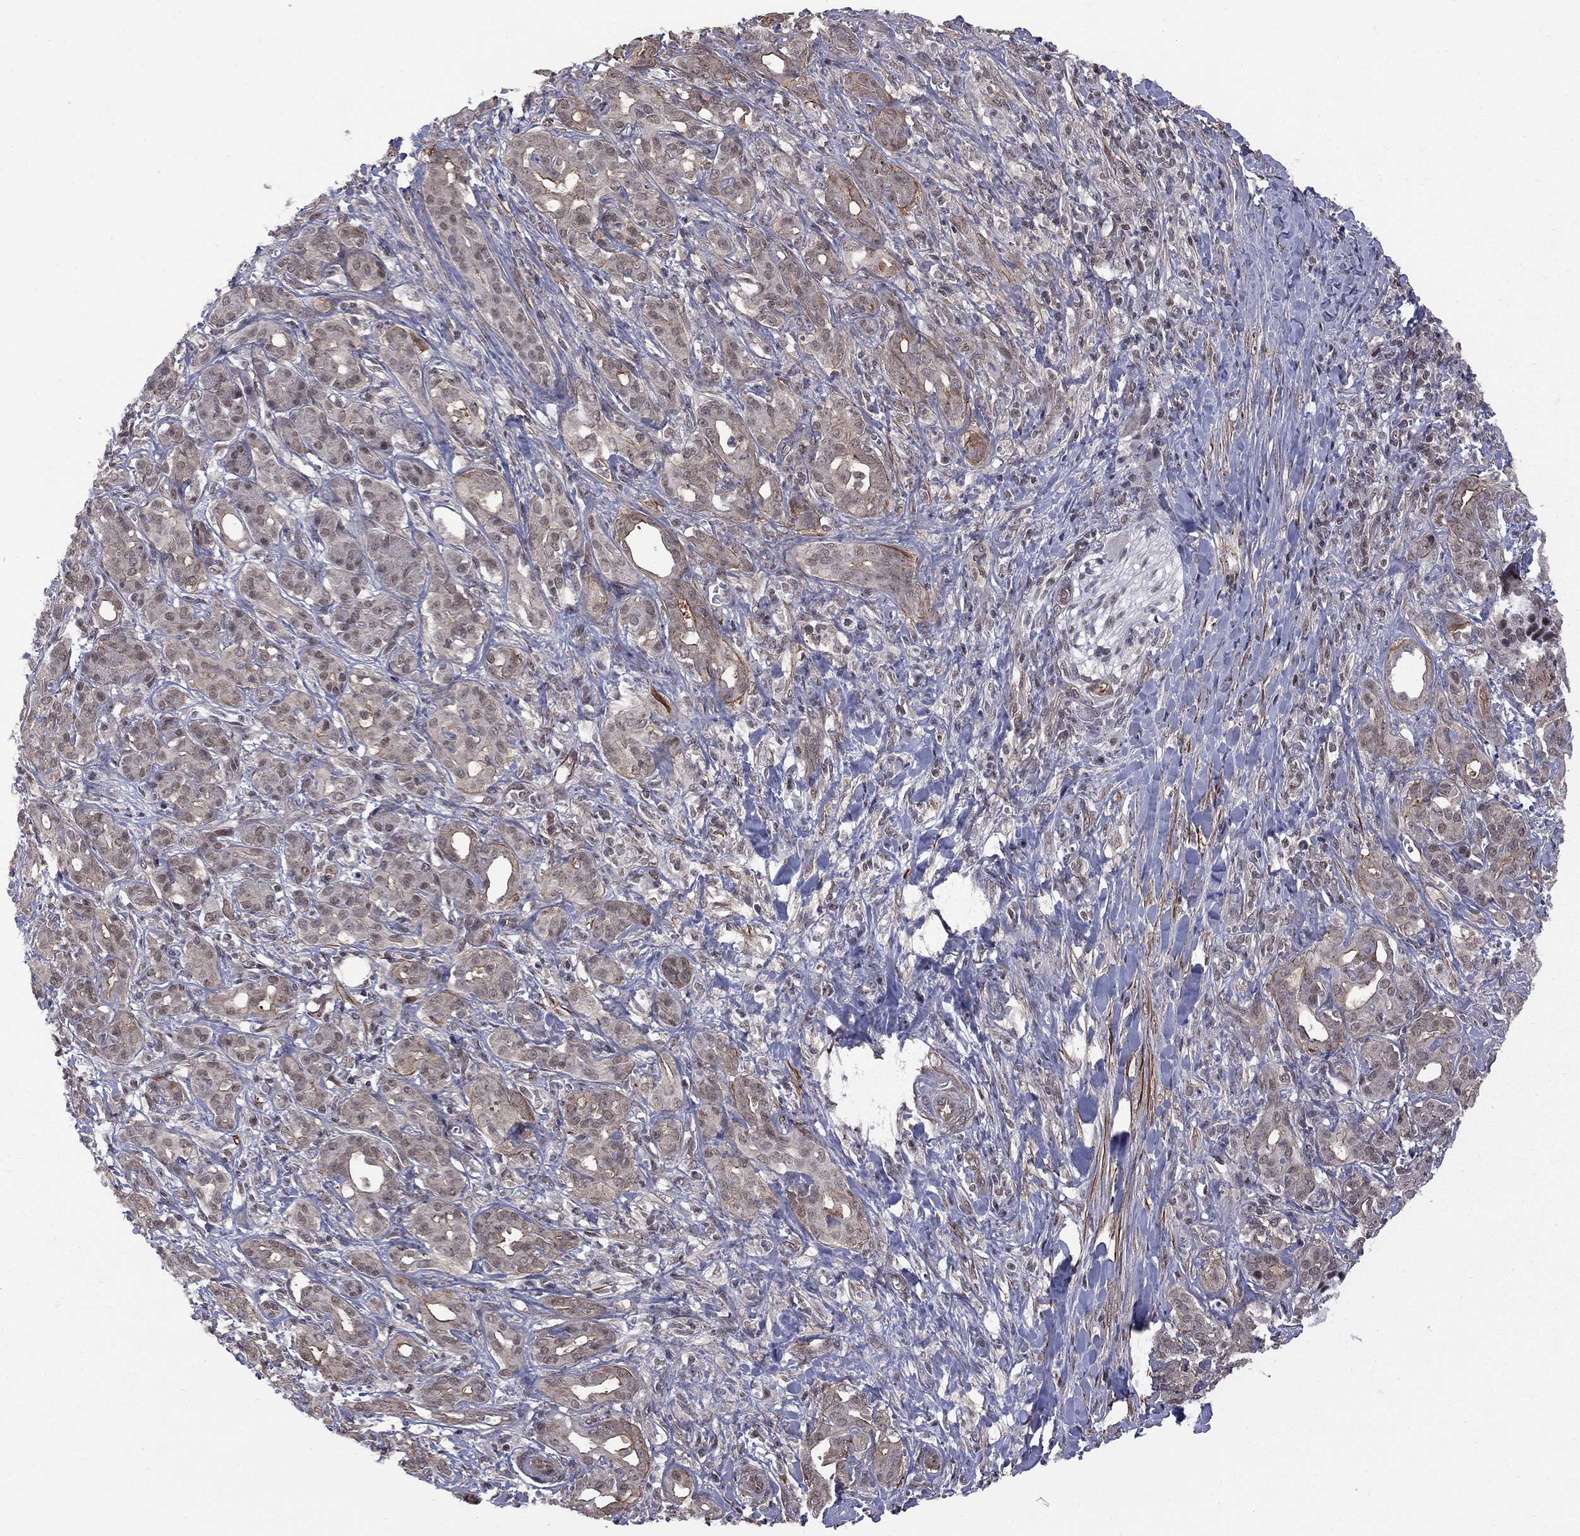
{"staining": {"intensity": "weak", "quantity": "25%-75%", "location": "cytoplasmic/membranous"}, "tissue": "pancreatic cancer", "cell_type": "Tumor cells", "image_type": "cancer", "snomed": [{"axis": "morphology", "description": "Adenocarcinoma, NOS"}, {"axis": "topography", "description": "Pancreas"}], "caption": "Human adenocarcinoma (pancreatic) stained with a protein marker exhibits weak staining in tumor cells.", "gene": "BRF1", "patient": {"sex": "male", "age": 61}}